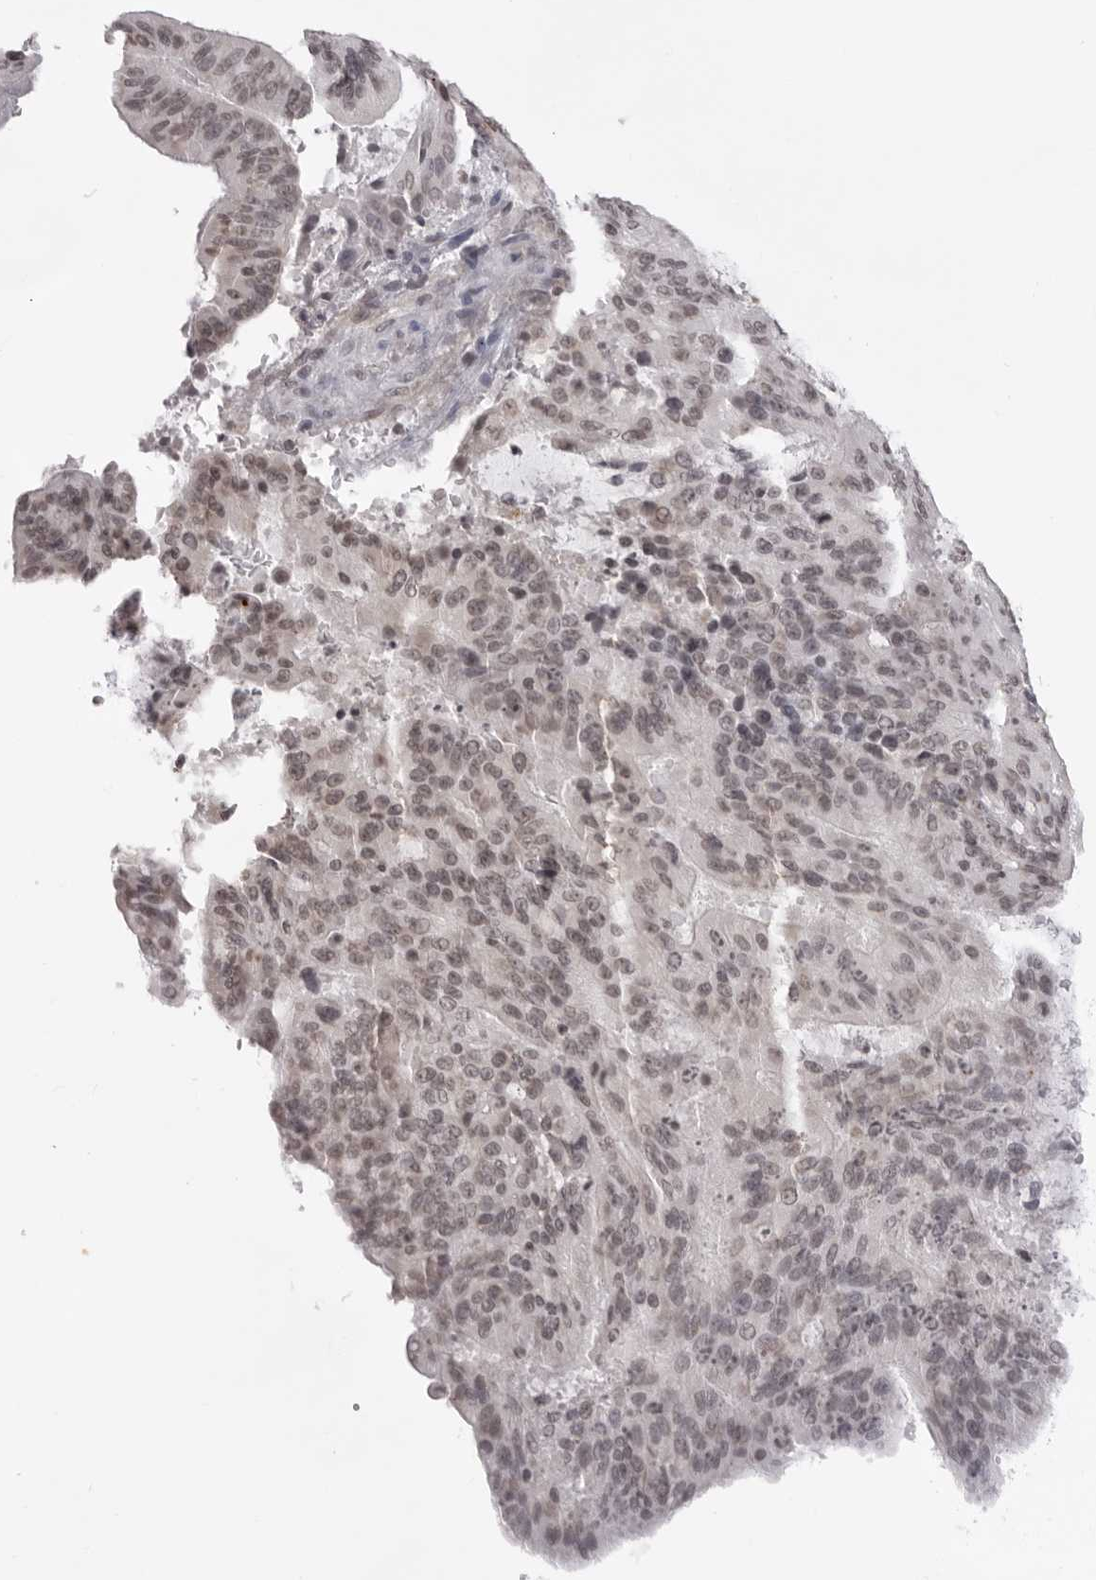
{"staining": {"intensity": "weak", "quantity": ">75%", "location": "nuclear"}, "tissue": "liver cancer", "cell_type": "Tumor cells", "image_type": "cancer", "snomed": [{"axis": "morphology", "description": "Normal tissue, NOS"}, {"axis": "morphology", "description": "Cholangiocarcinoma"}, {"axis": "topography", "description": "Liver"}, {"axis": "topography", "description": "Peripheral nerve tissue"}], "caption": "Liver cancer tissue demonstrates weak nuclear expression in about >75% of tumor cells", "gene": "NTM", "patient": {"sex": "female", "age": 73}}